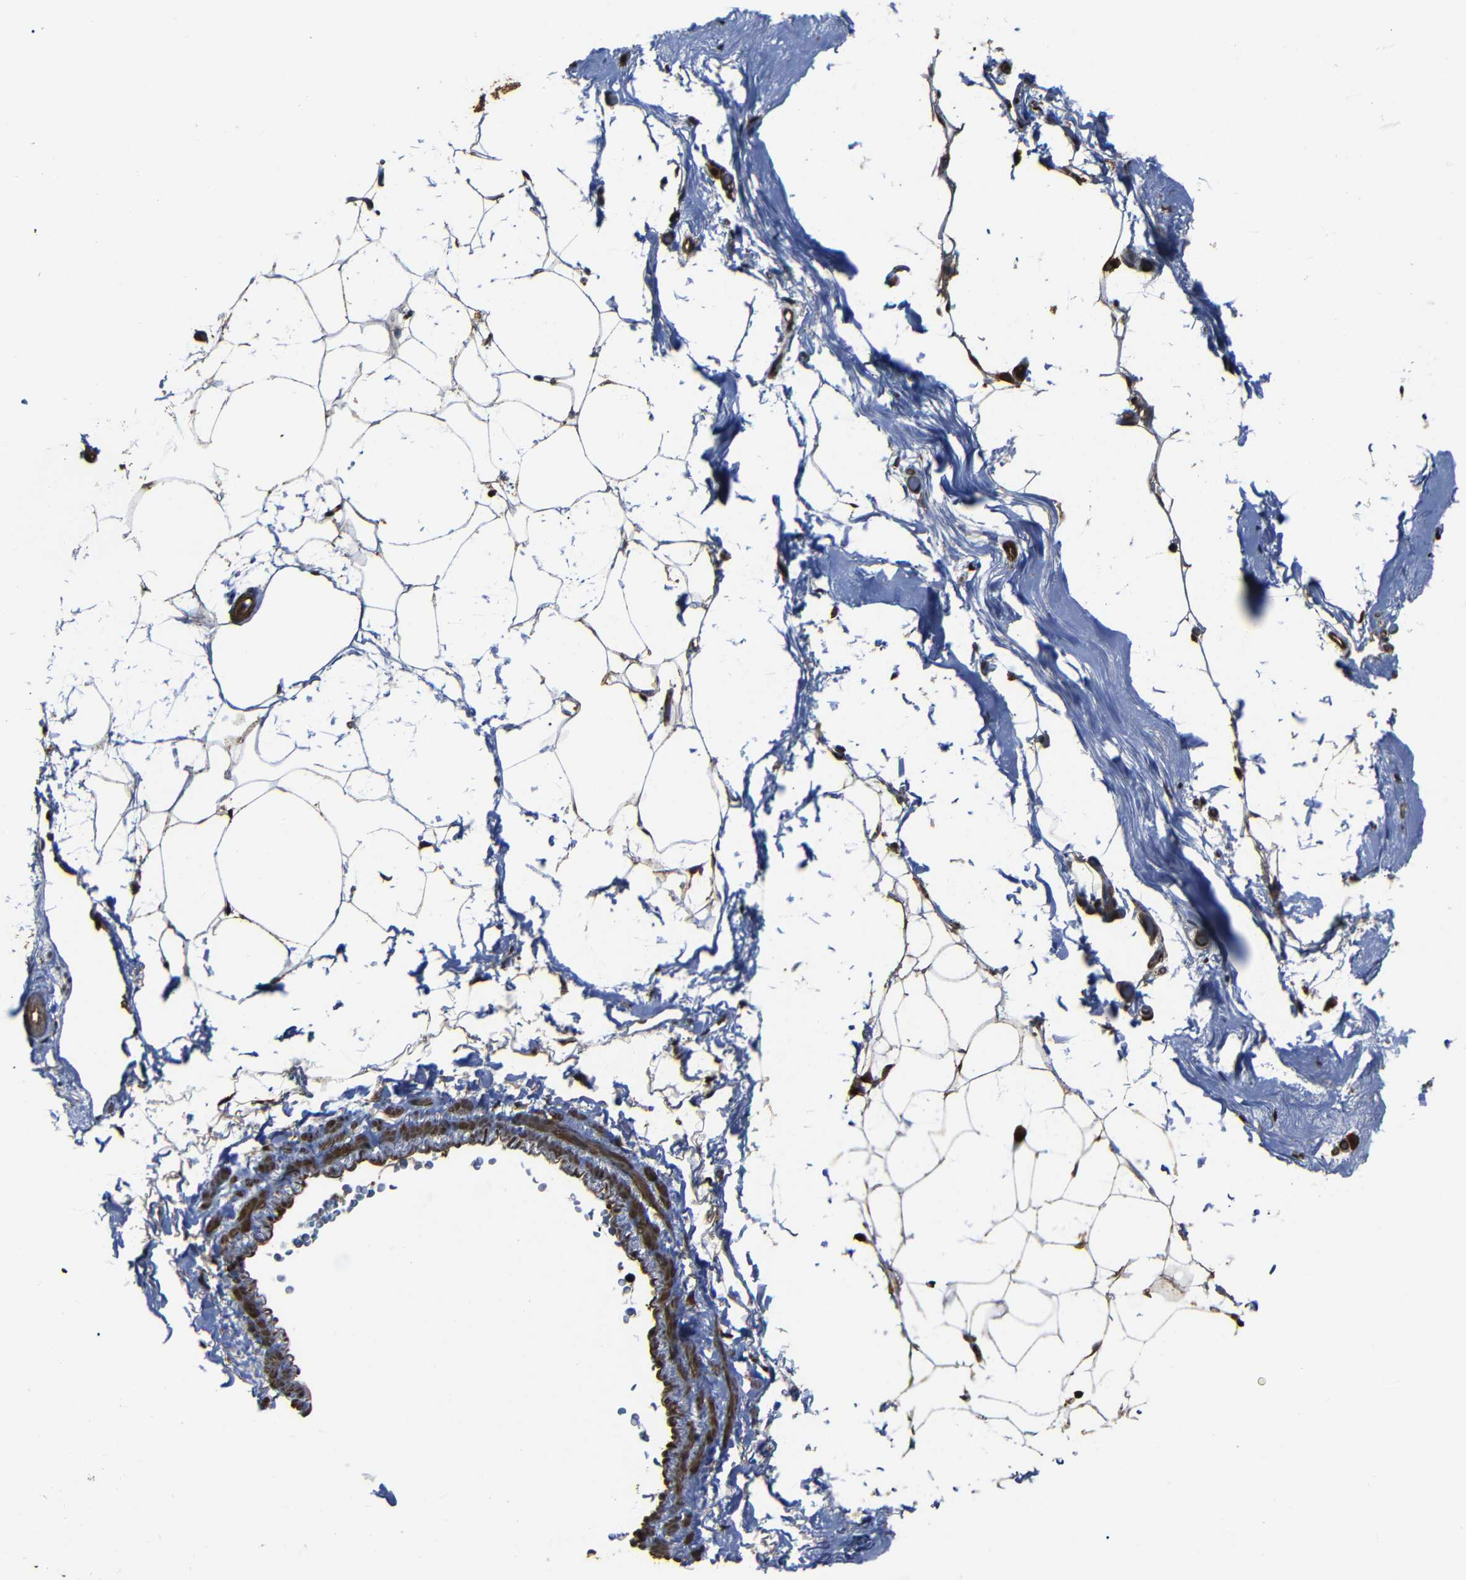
{"staining": {"intensity": "weak", "quantity": "25%-75%", "location": "cytoplasmic/membranous"}, "tissue": "adipose tissue", "cell_type": "Adipocytes", "image_type": "normal", "snomed": [{"axis": "morphology", "description": "Normal tissue, NOS"}, {"axis": "topography", "description": "Breast"}, {"axis": "topography", "description": "Soft tissue"}], "caption": "This is an image of immunohistochemistry (IHC) staining of normal adipose tissue, which shows weak expression in the cytoplasmic/membranous of adipocytes.", "gene": "SNN", "patient": {"sex": "female", "age": 75}}